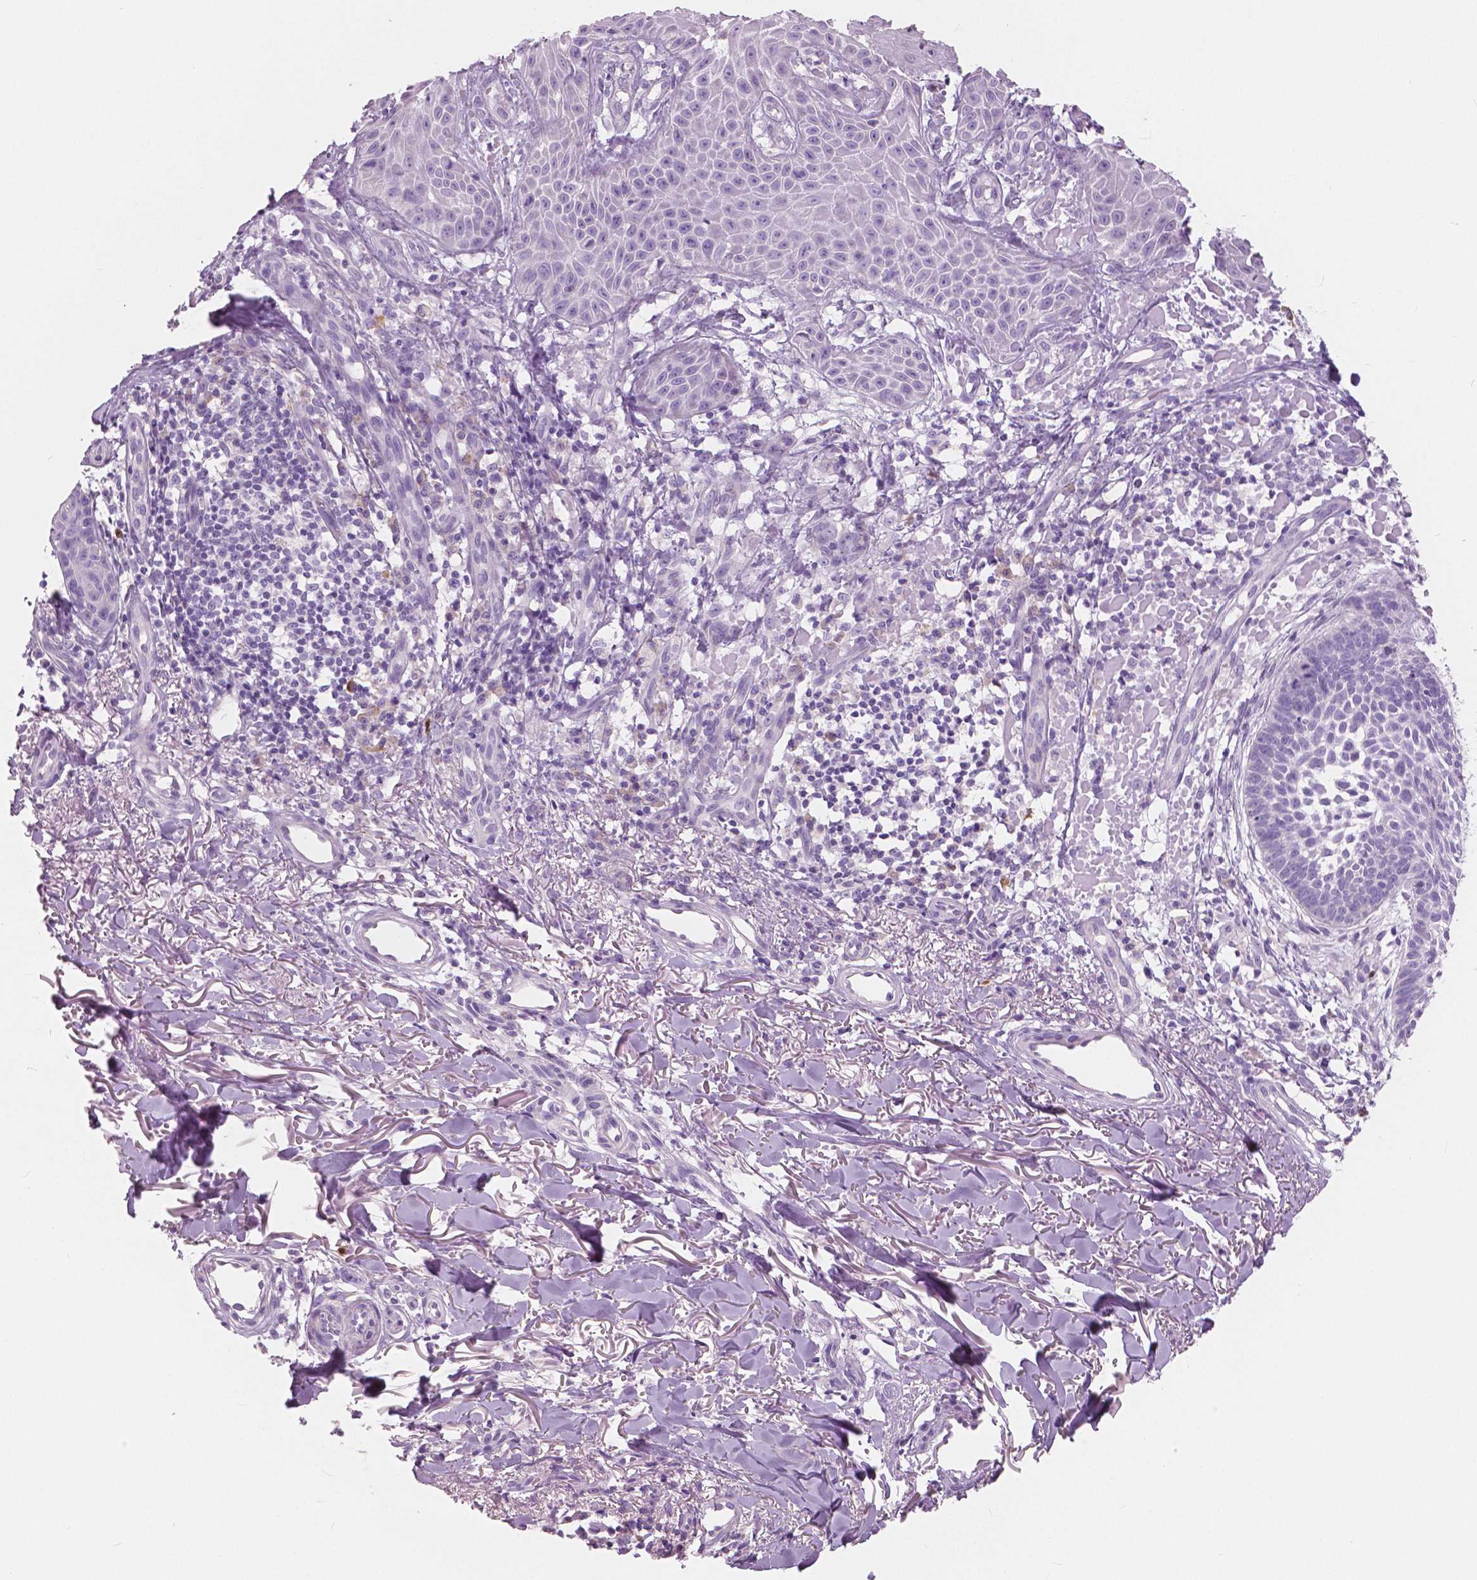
{"staining": {"intensity": "negative", "quantity": "none", "location": "none"}, "tissue": "skin cancer", "cell_type": "Tumor cells", "image_type": "cancer", "snomed": [{"axis": "morphology", "description": "Basal cell carcinoma"}, {"axis": "topography", "description": "Skin"}], "caption": "DAB immunohistochemical staining of skin cancer shows no significant positivity in tumor cells. (DAB (3,3'-diaminobenzidine) immunohistochemistry (IHC) with hematoxylin counter stain).", "gene": "CXCR2", "patient": {"sex": "male", "age": 88}}